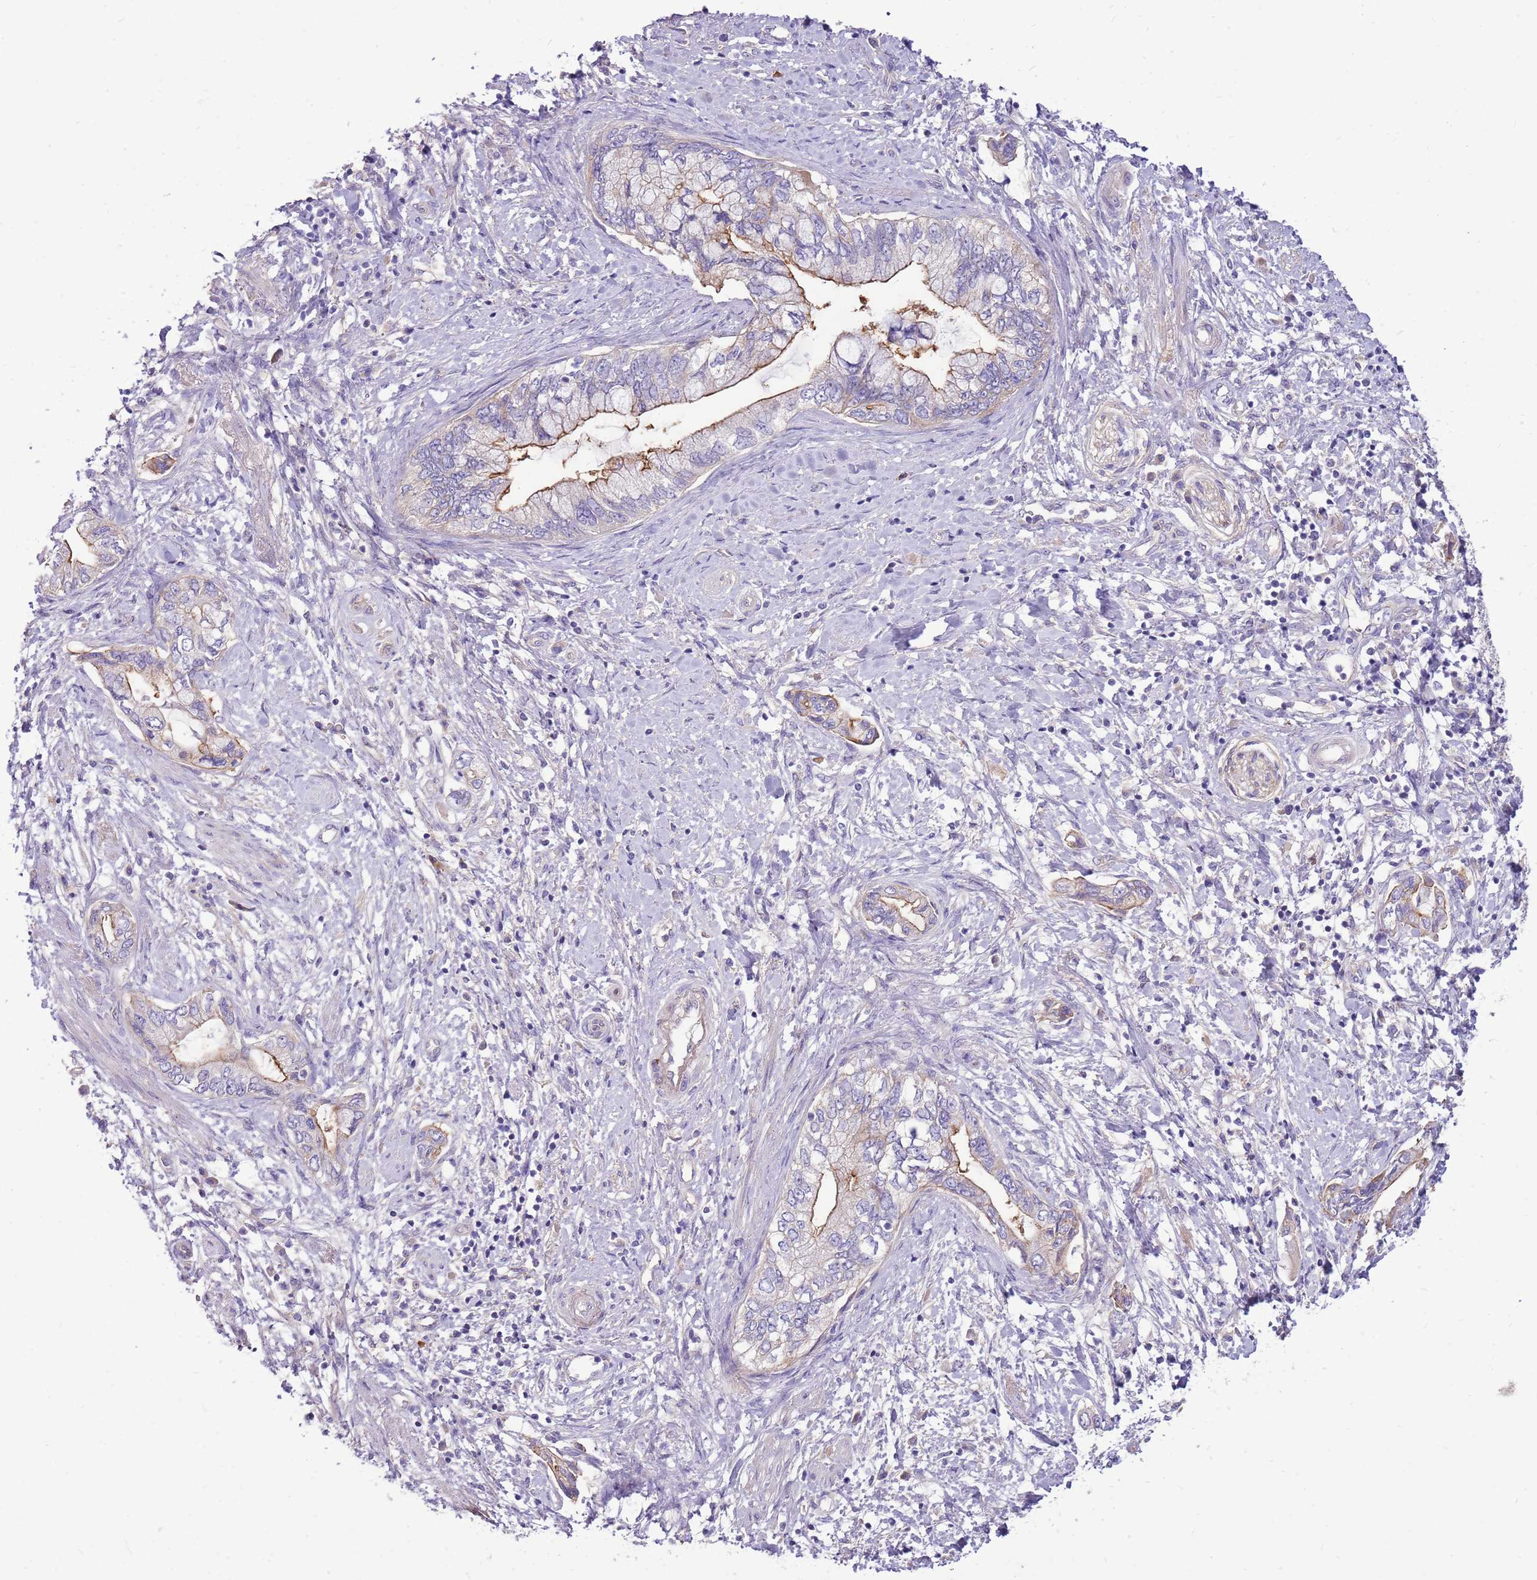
{"staining": {"intensity": "moderate", "quantity": "25%-75%", "location": "cytoplasmic/membranous"}, "tissue": "pancreatic cancer", "cell_type": "Tumor cells", "image_type": "cancer", "snomed": [{"axis": "morphology", "description": "Adenocarcinoma, NOS"}, {"axis": "topography", "description": "Pancreas"}], "caption": "Approximately 25%-75% of tumor cells in human pancreatic adenocarcinoma reveal moderate cytoplasmic/membranous protein expression as visualized by brown immunohistochemical staining.", "gene": "NTN4", "patient": {"sex": "female", "age": 73}}